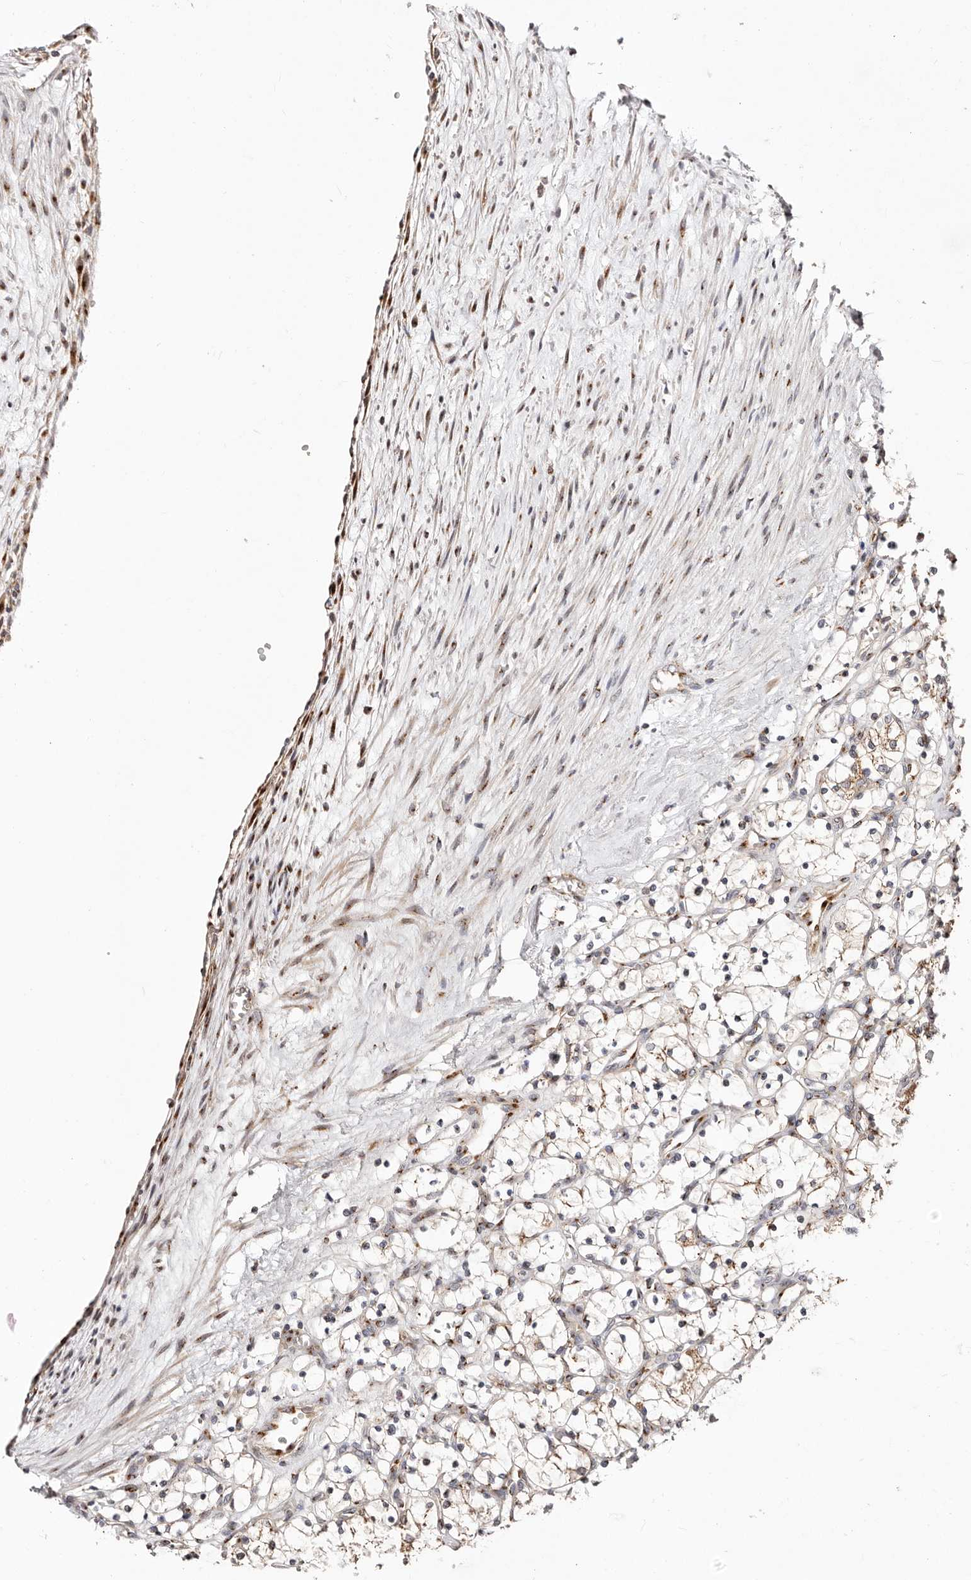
{"staining": {"intensity": "weak", "quantity": "<25%", "location": "cytoplasmic/membranous"}, "tissue": "renal cancer", "cell_type": "Tumor cells", "image_type": "cancer", "snomed": [{"axis": "morphology", "description": "Adenocarcinoma, NOS"}, {"axis": "topography", "description": "Kidney"}], "caption": "Immunohistochemistry (IHC) of human renal adenocarcinoma exhibits no positivity in tumor cells.", "gene": "MAPK6", "patient": {"sex": "female", "age": 69}}